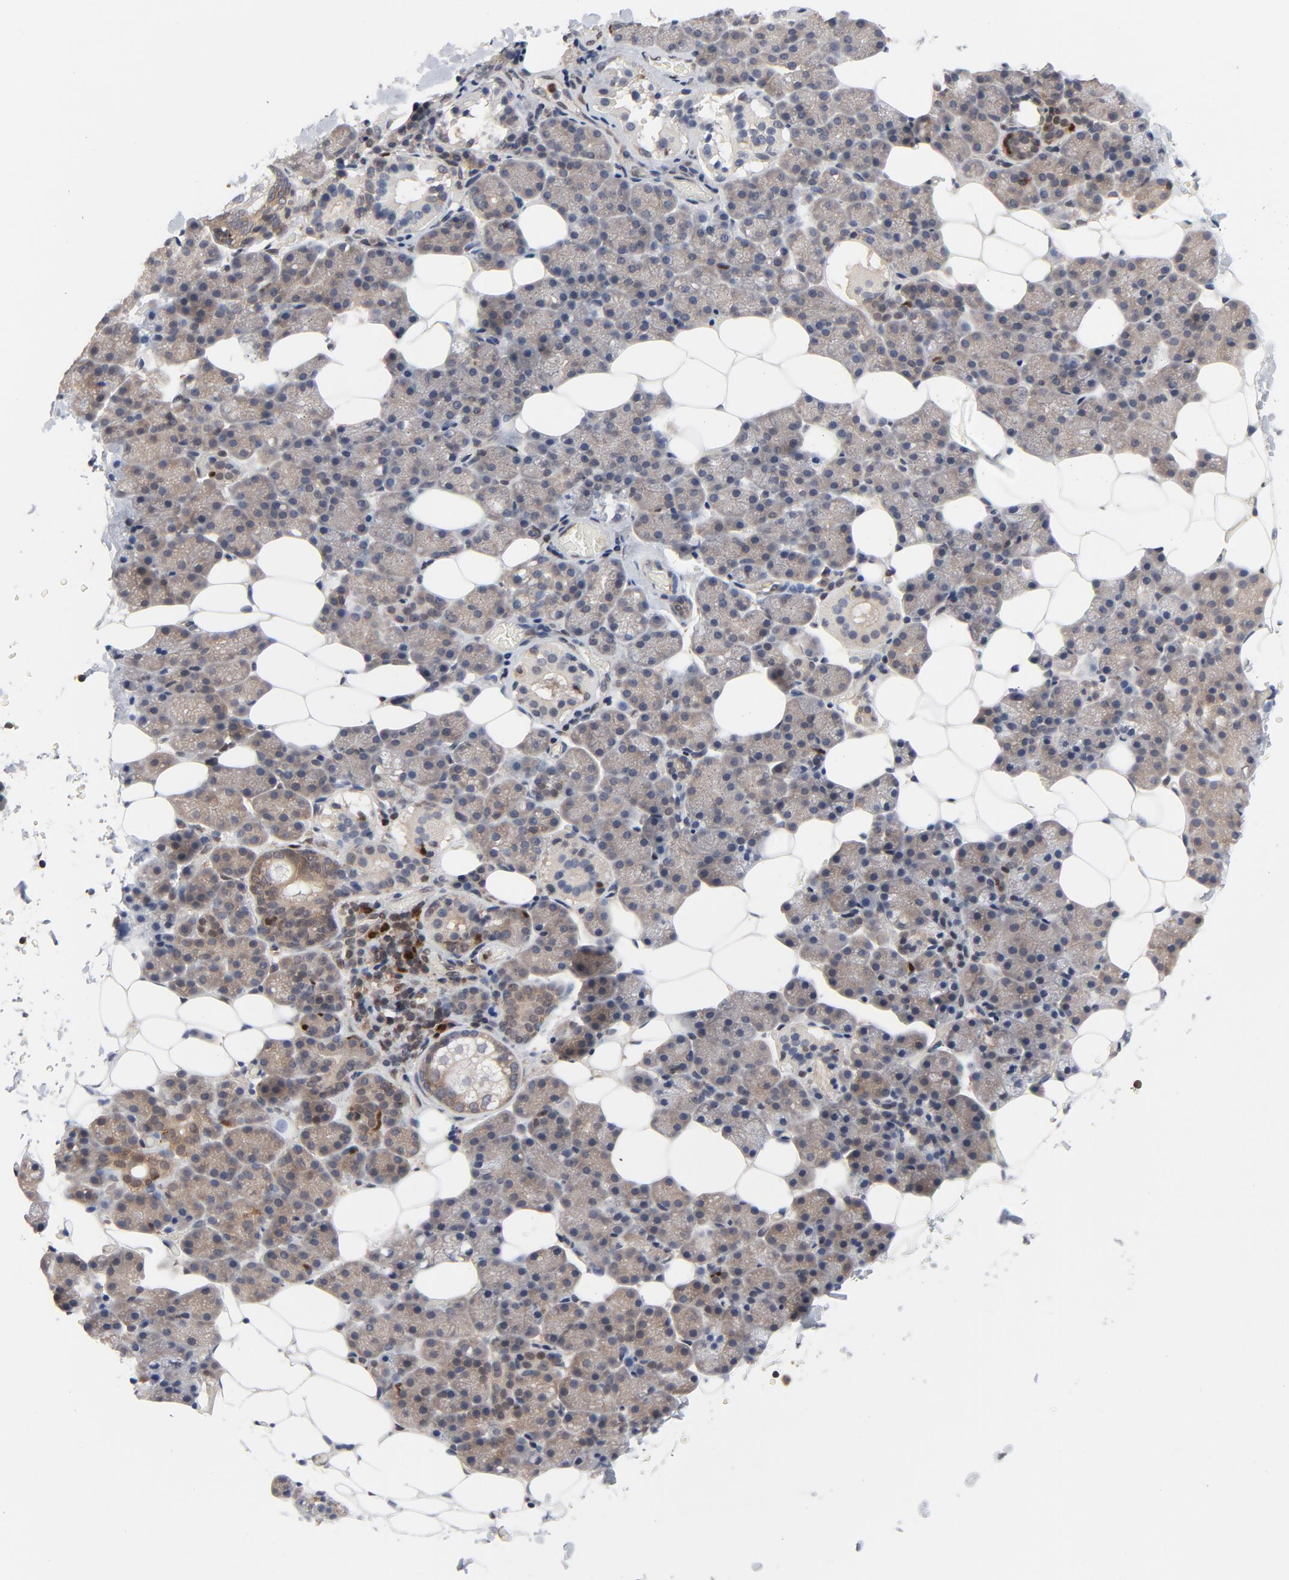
{"staining": {"intensity": "weak", "quantity": "25%-75%", "location": "cytoplasmic/membranous"}, "tissue": "salivary gland", "cell_type": "Glandular cells", "image_type": "normal", "snomed": [{"axis": "morphology", "description": "Normal tissue, NOS"}, {"axis": "topography", "description": "Lymph node"}, {"axis": "topography", "description": "Salivary gland"}], "caption": "Immunohistochemistry (IHC) of unremarkable salivary gland shows low levels of weak cytoplasmic/membranous expression in approximately 25%-75% of glandular cells. (DAB (3,3'-diaminobenzidine) IHC, brown staining for protein, blue staining for nuclei).", "gene": "NFKB1", "patient": {"sex": "male", "age": 8}}